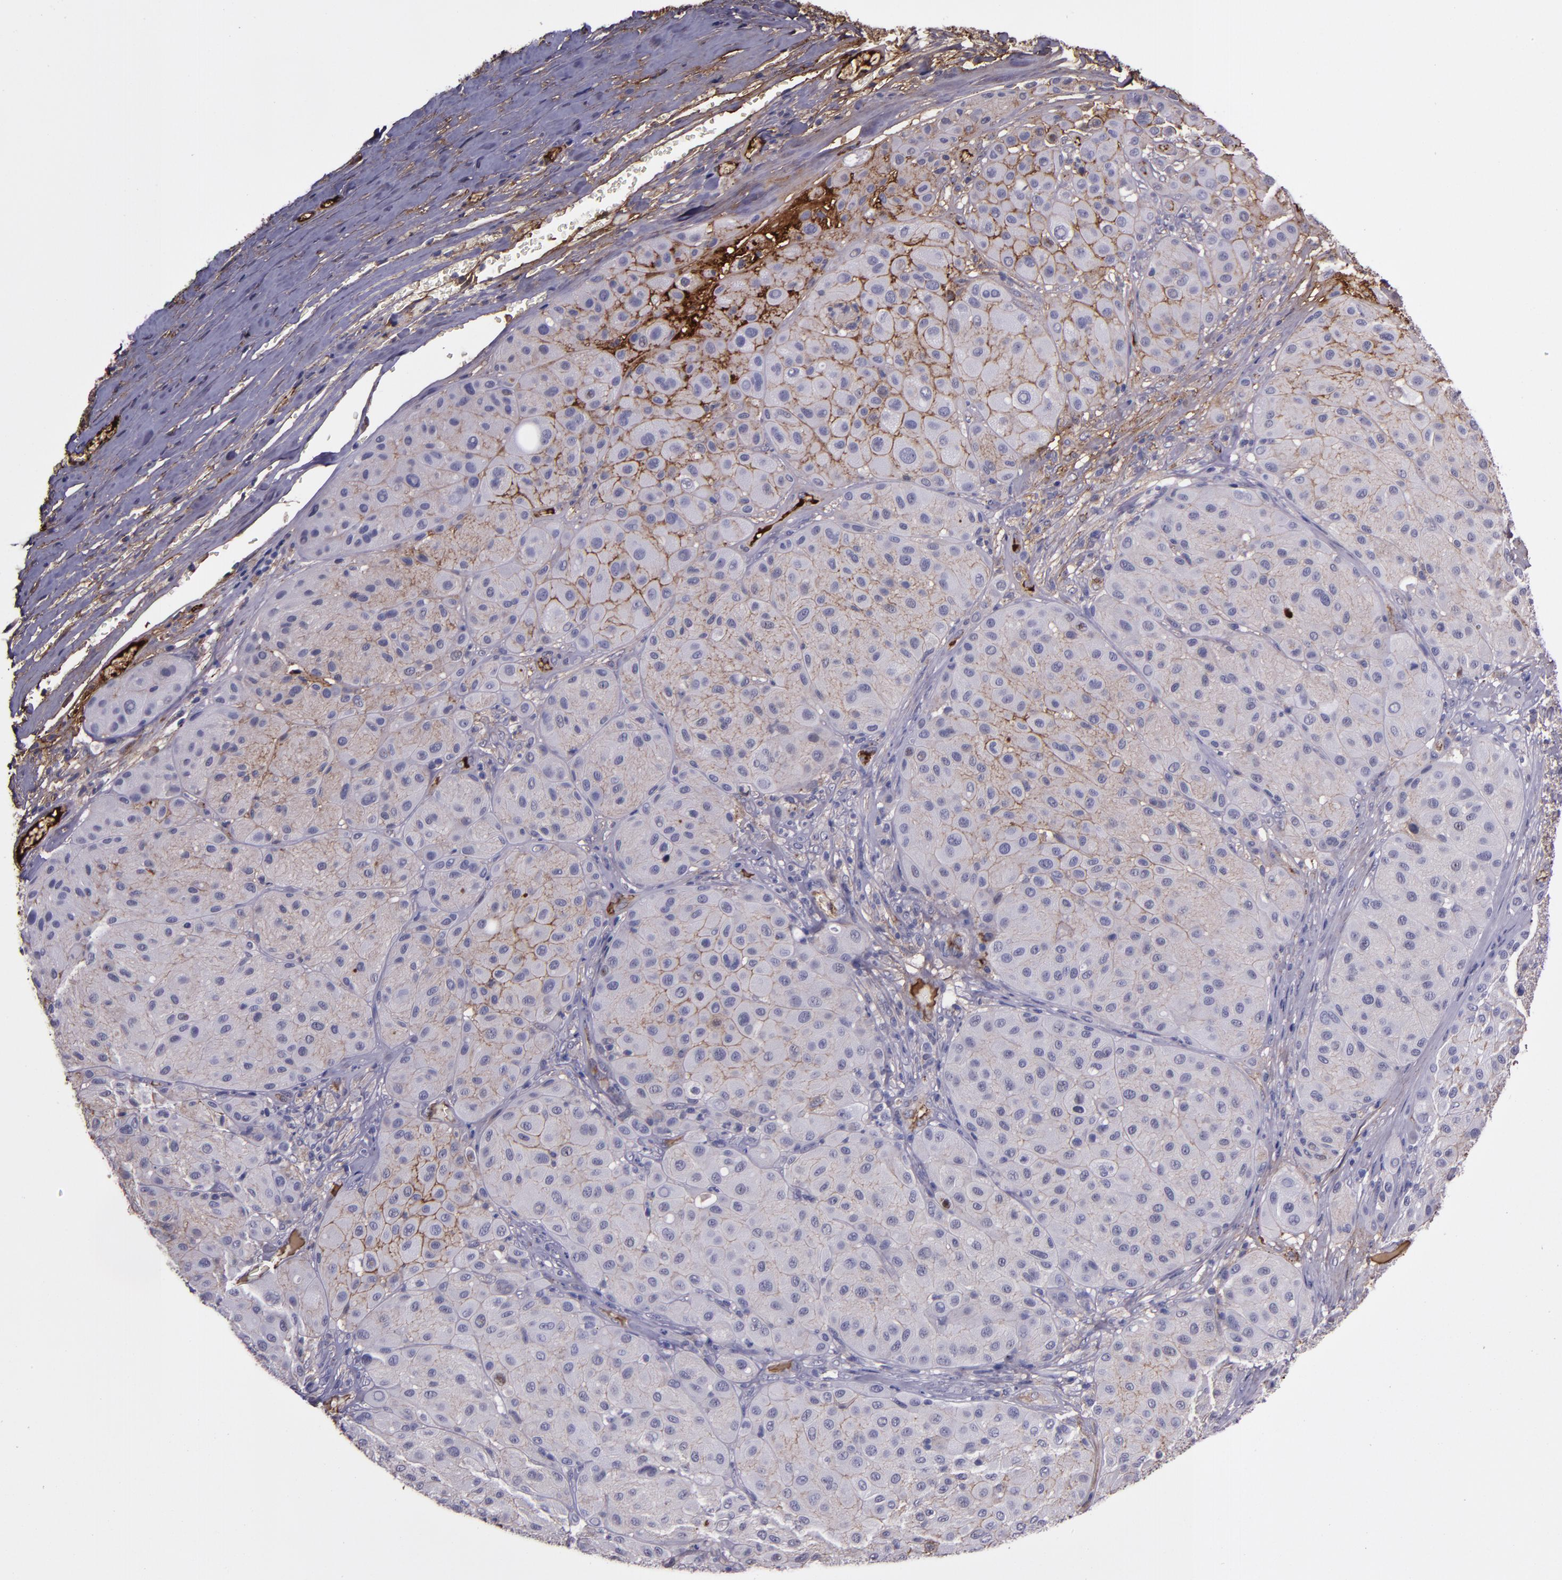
{"staining": {"intensity": "weak", "quantity": "<25%", "location": "cytoplasmic/membranous"}, "tissue": "melanoma", "cell_type": "Tumor cells", "image_type": "cancer", "snomed": [{"axis": "morphology", "description": "Normal tissue, NOS"}, {"axis": "morphology", "description": "Malignant melanoma, Metastatic site"}, {"axis": "topography", "description": "Skin"}], "caption": "Immunohistochemistry image of human melanoma stained for a protein (brown), which exhibits no positivity in tumor cells.", "gene": "A2M", "patient": {"sex": "male", "age": 41}}